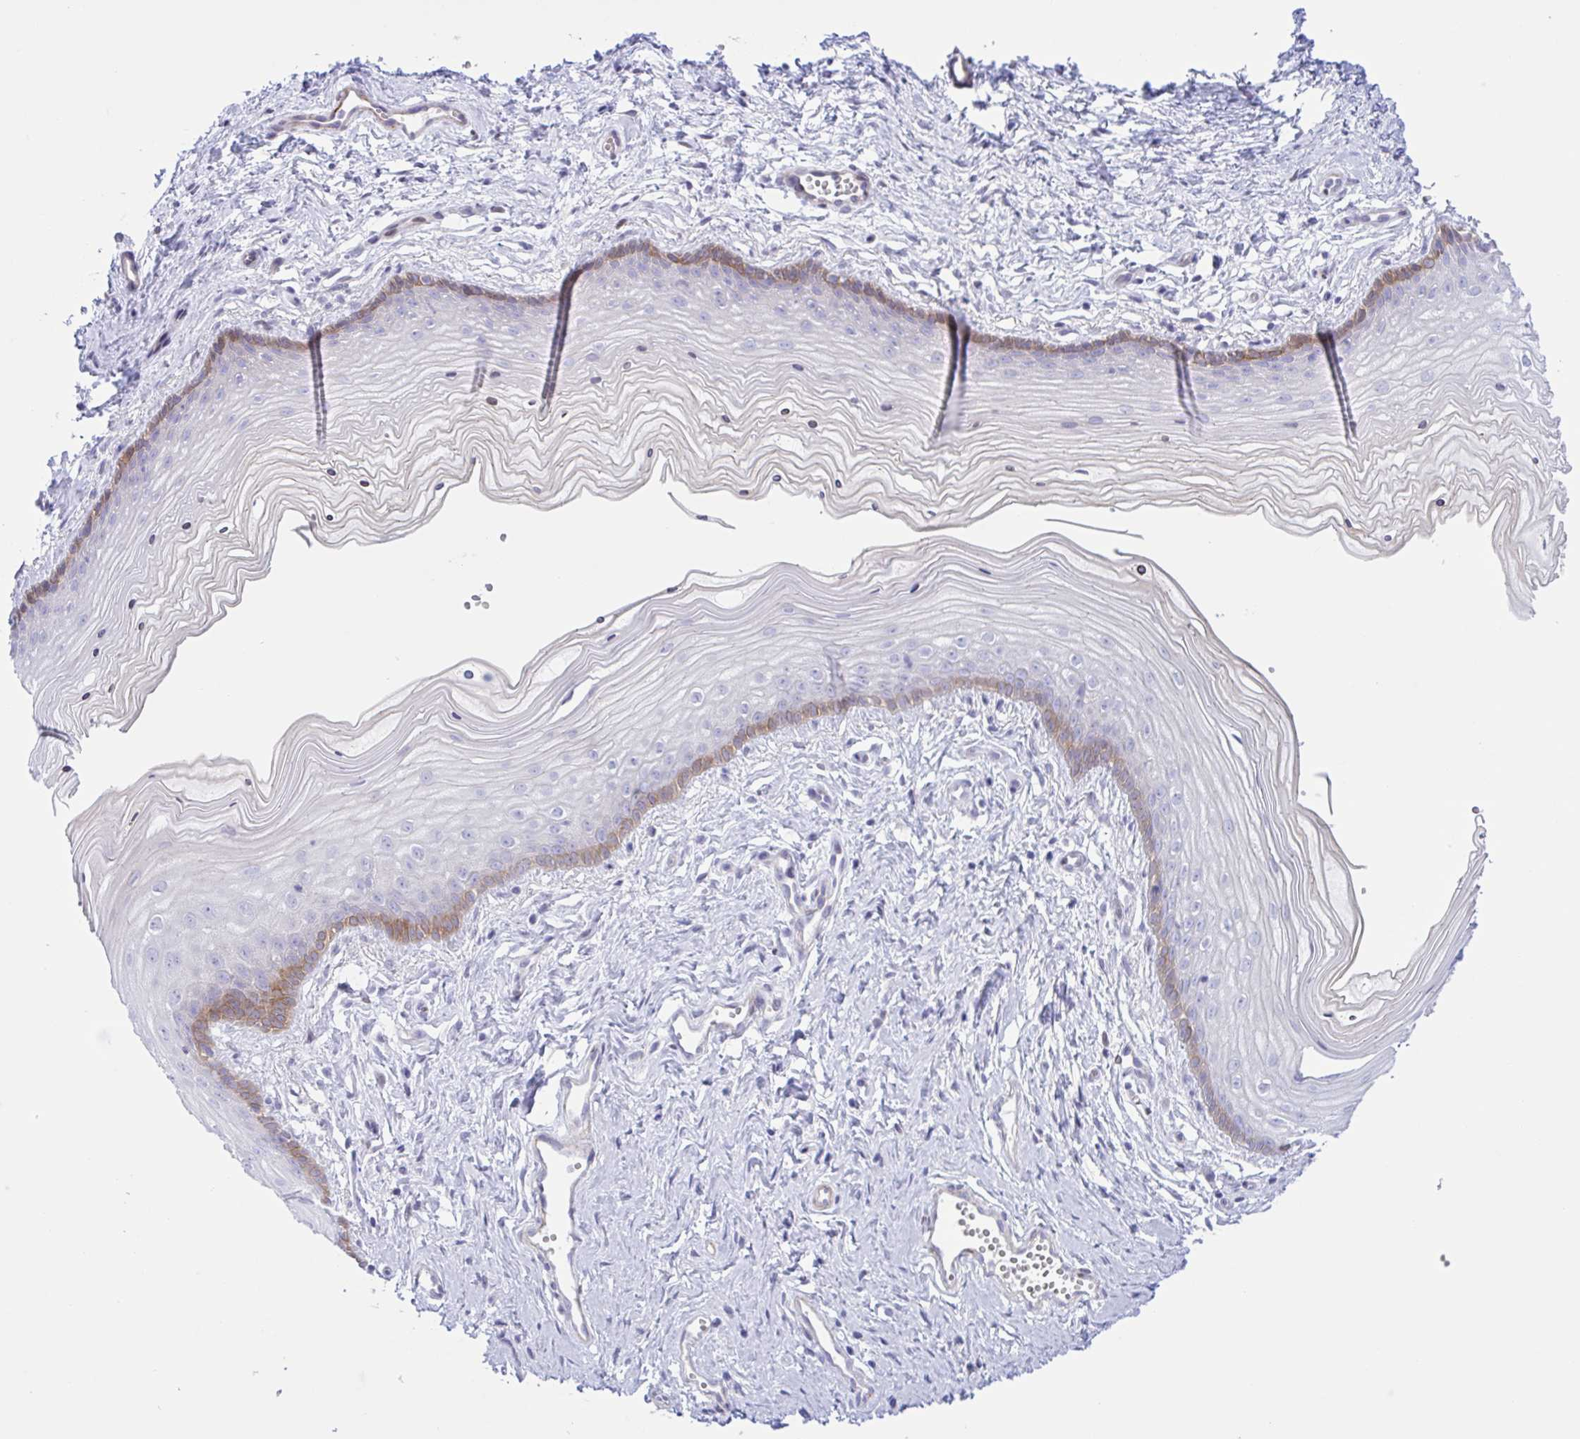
{"staining": {"intensity": "weak", "quantity": "<25%", "location": "cytoplasmic/membranous"}, "tissue": "vagina", "cell_type": "Squamous epithelial cells", "image_type": "normal", "snomed": [{"axis": "morphology", "description": "Normal tissue, NOS"}, {"axis": "topography", "description": "Vagina"}], "caption": "A high-resolution photomicrograph shows IHC staining of normal vagina, which shows no significant positivity in squamous epithelial cells. Nuclei are stained in blue.", "gene": "AHCYL2", "patient": {"sex": "female", "age": 38}}